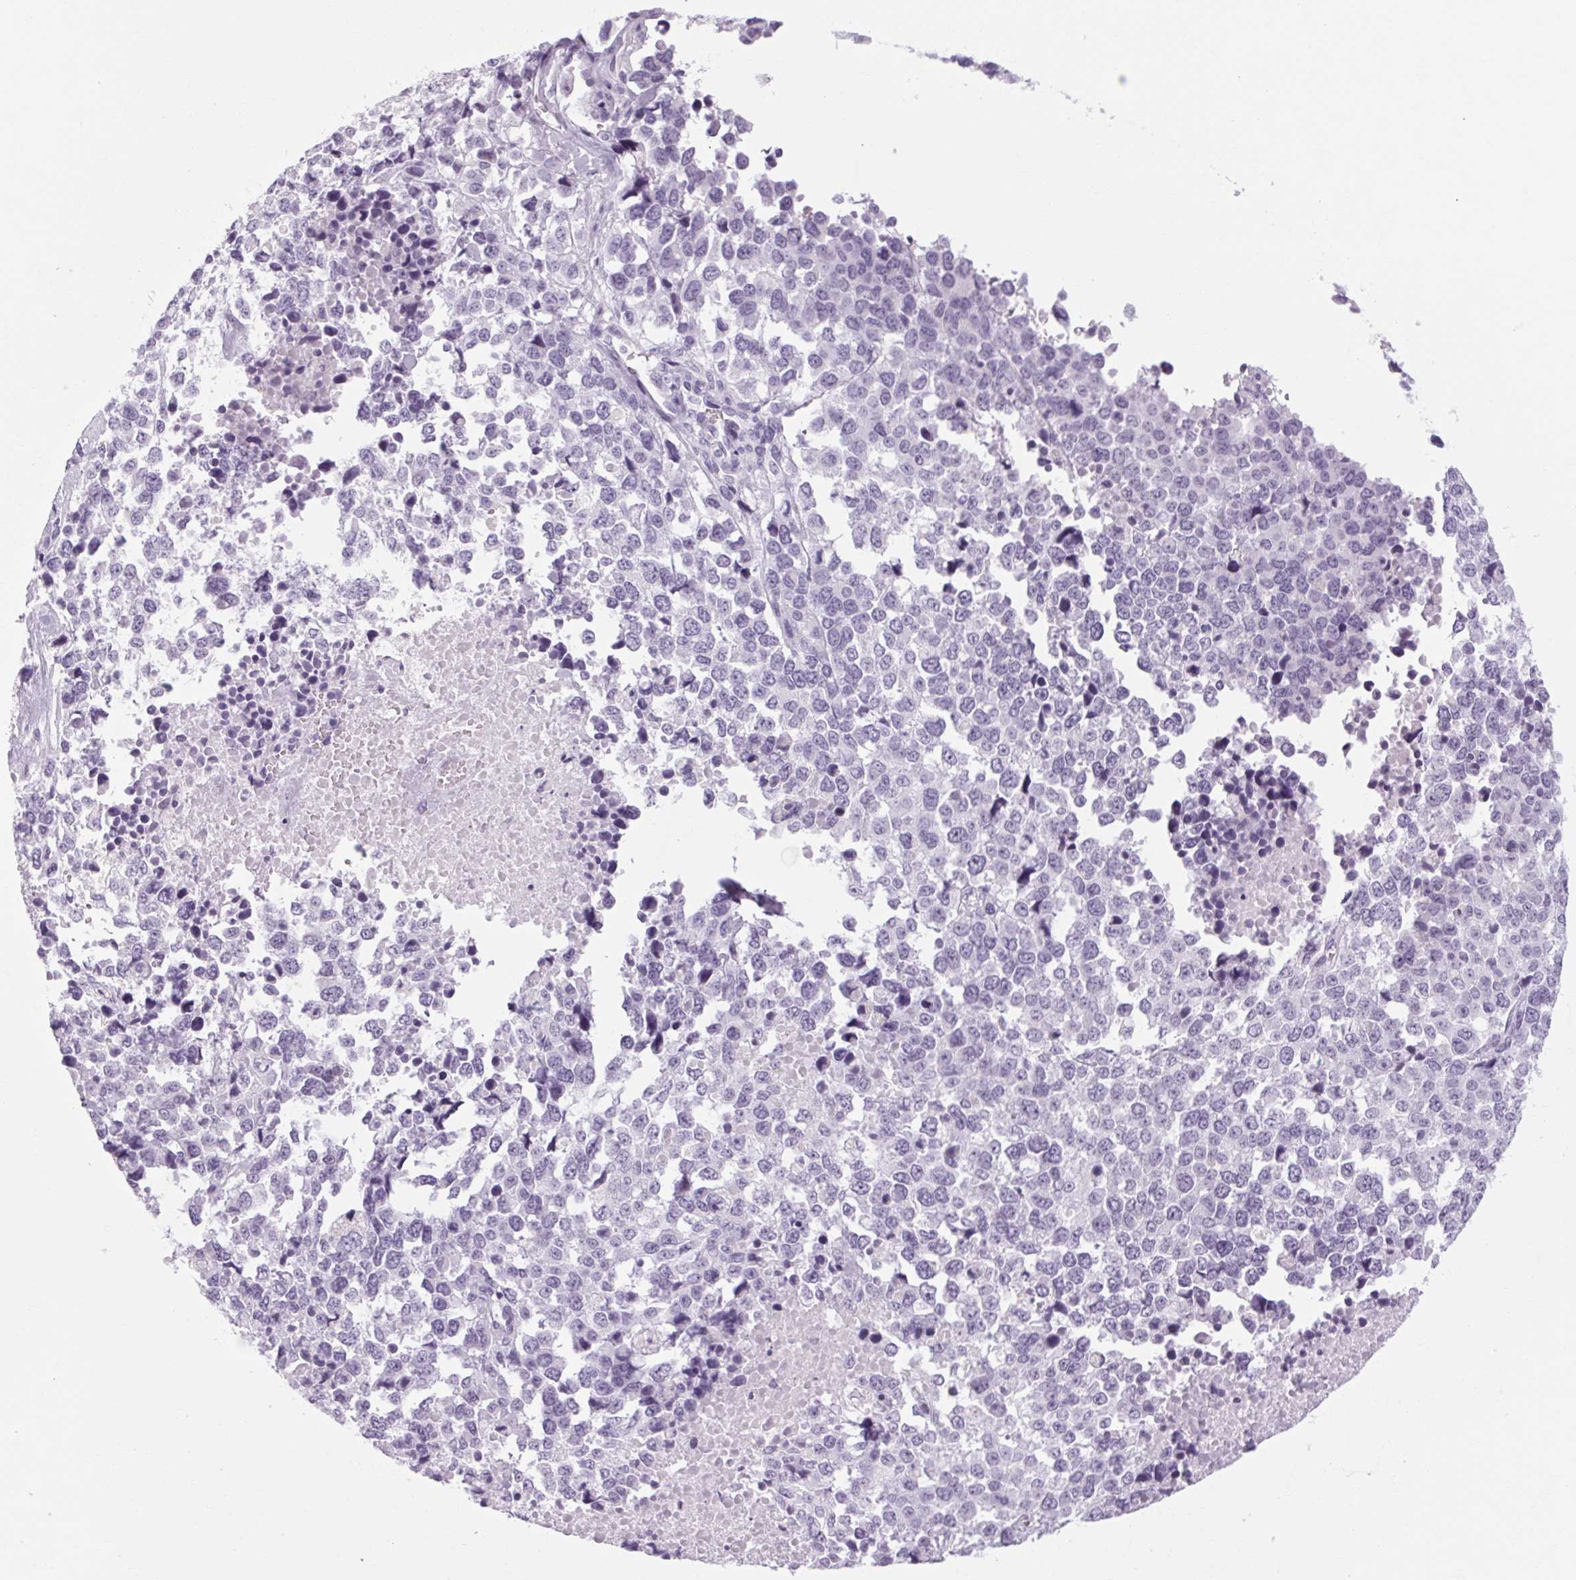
{"staining": {"intensity": "negative", "quantity": "none", "location": "none"}, "tissue": "melanoma", "cell_type": "Tumor cells", "image_type": "cancer", "snomed": [{"axis": "morphology", "description": "Malignant melanoma, Metastatic site"}, {"axis": "topography", "description": "Skin"}], "caption": "Tumor cells show no significant staining in malignant melanoma (metastatic site). (DAB immunohistochemistry with hematoxylin counter stain).", "gene": "POMC", "patient": {"sex": "male", "age": 84}}